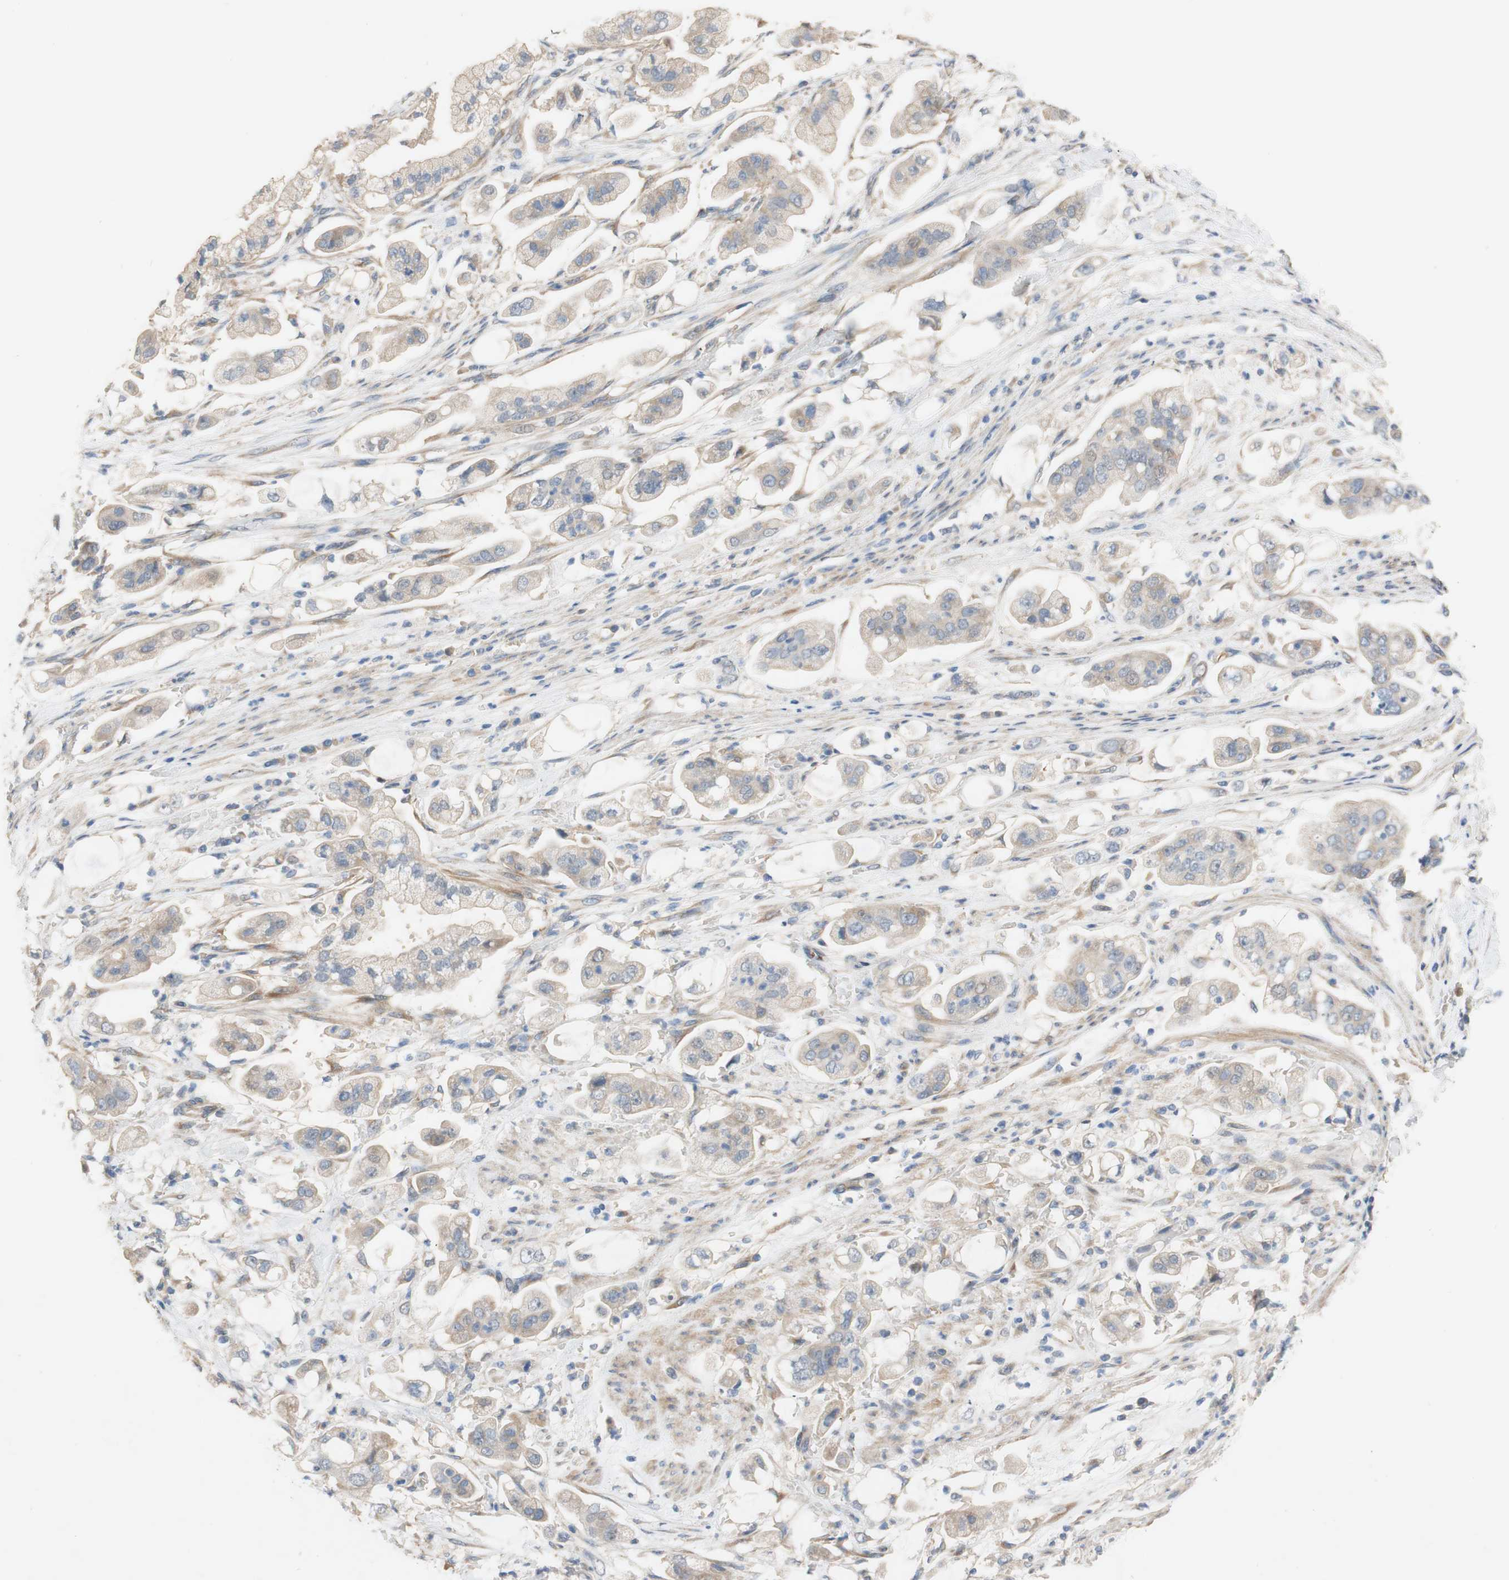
{"staining": {"intensity": "weak", "quantity": ">75%", "location": "cytoplasmic/membranous"}, "tissue": "stomach cancer", "cell_type": "Tumor cells", "image_type": "cancer", "snomed": [{"axis": "morphology", "description": "Adenocarcinoma, NOS"}, {"axis": "topography", "description": "Stomach"}], "caption": "A micrograph of human stomach cancer (adenocarcinoma) stained for a protein shows weak cytoplasmic/membranous brown staining in tumor cells.", "gene": "DKK3", "patient": {"sex": "male", "age": 62}}